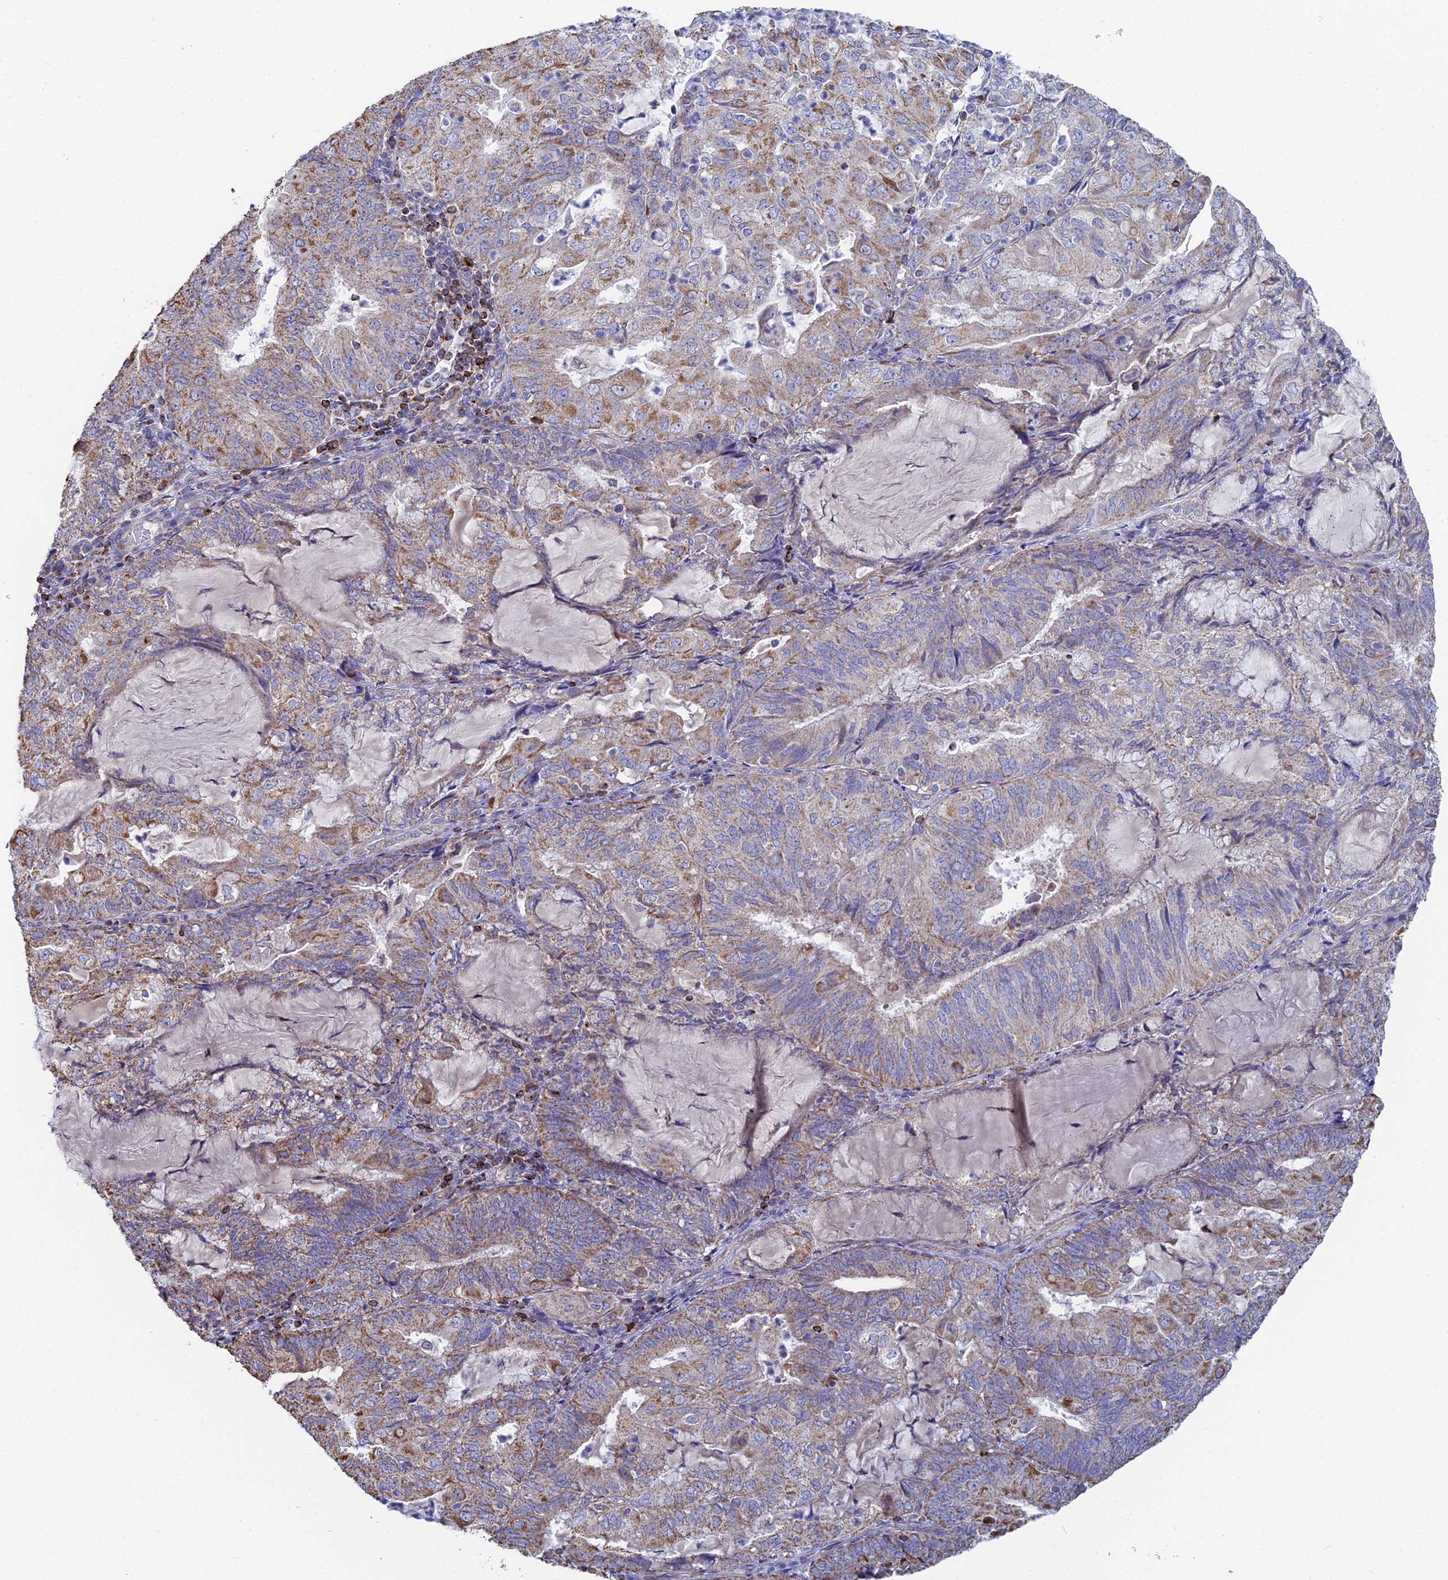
{"staining": {"intensity": "moderate", "quantity": ">75%", "location": "cytoplasmic/membranous"}, "tissue": "endometrial cancer", "cell_type": "Tumor cells", "image_type": "cancer", "snomed": [{"axis": "morphology", "description": "Adenocarcinoma, NOS"}, {"axis": "topography", "description": "Endometrium"}], "caption": "Immunohistochemistry of adenocarcinoma (endometrial) reveals medium levels of moderate cytoplasmic/membranous staining in about >75% of tumor cells.", "gene": "SPOCK2", "patient": {"sex": "female", "age": 81}}